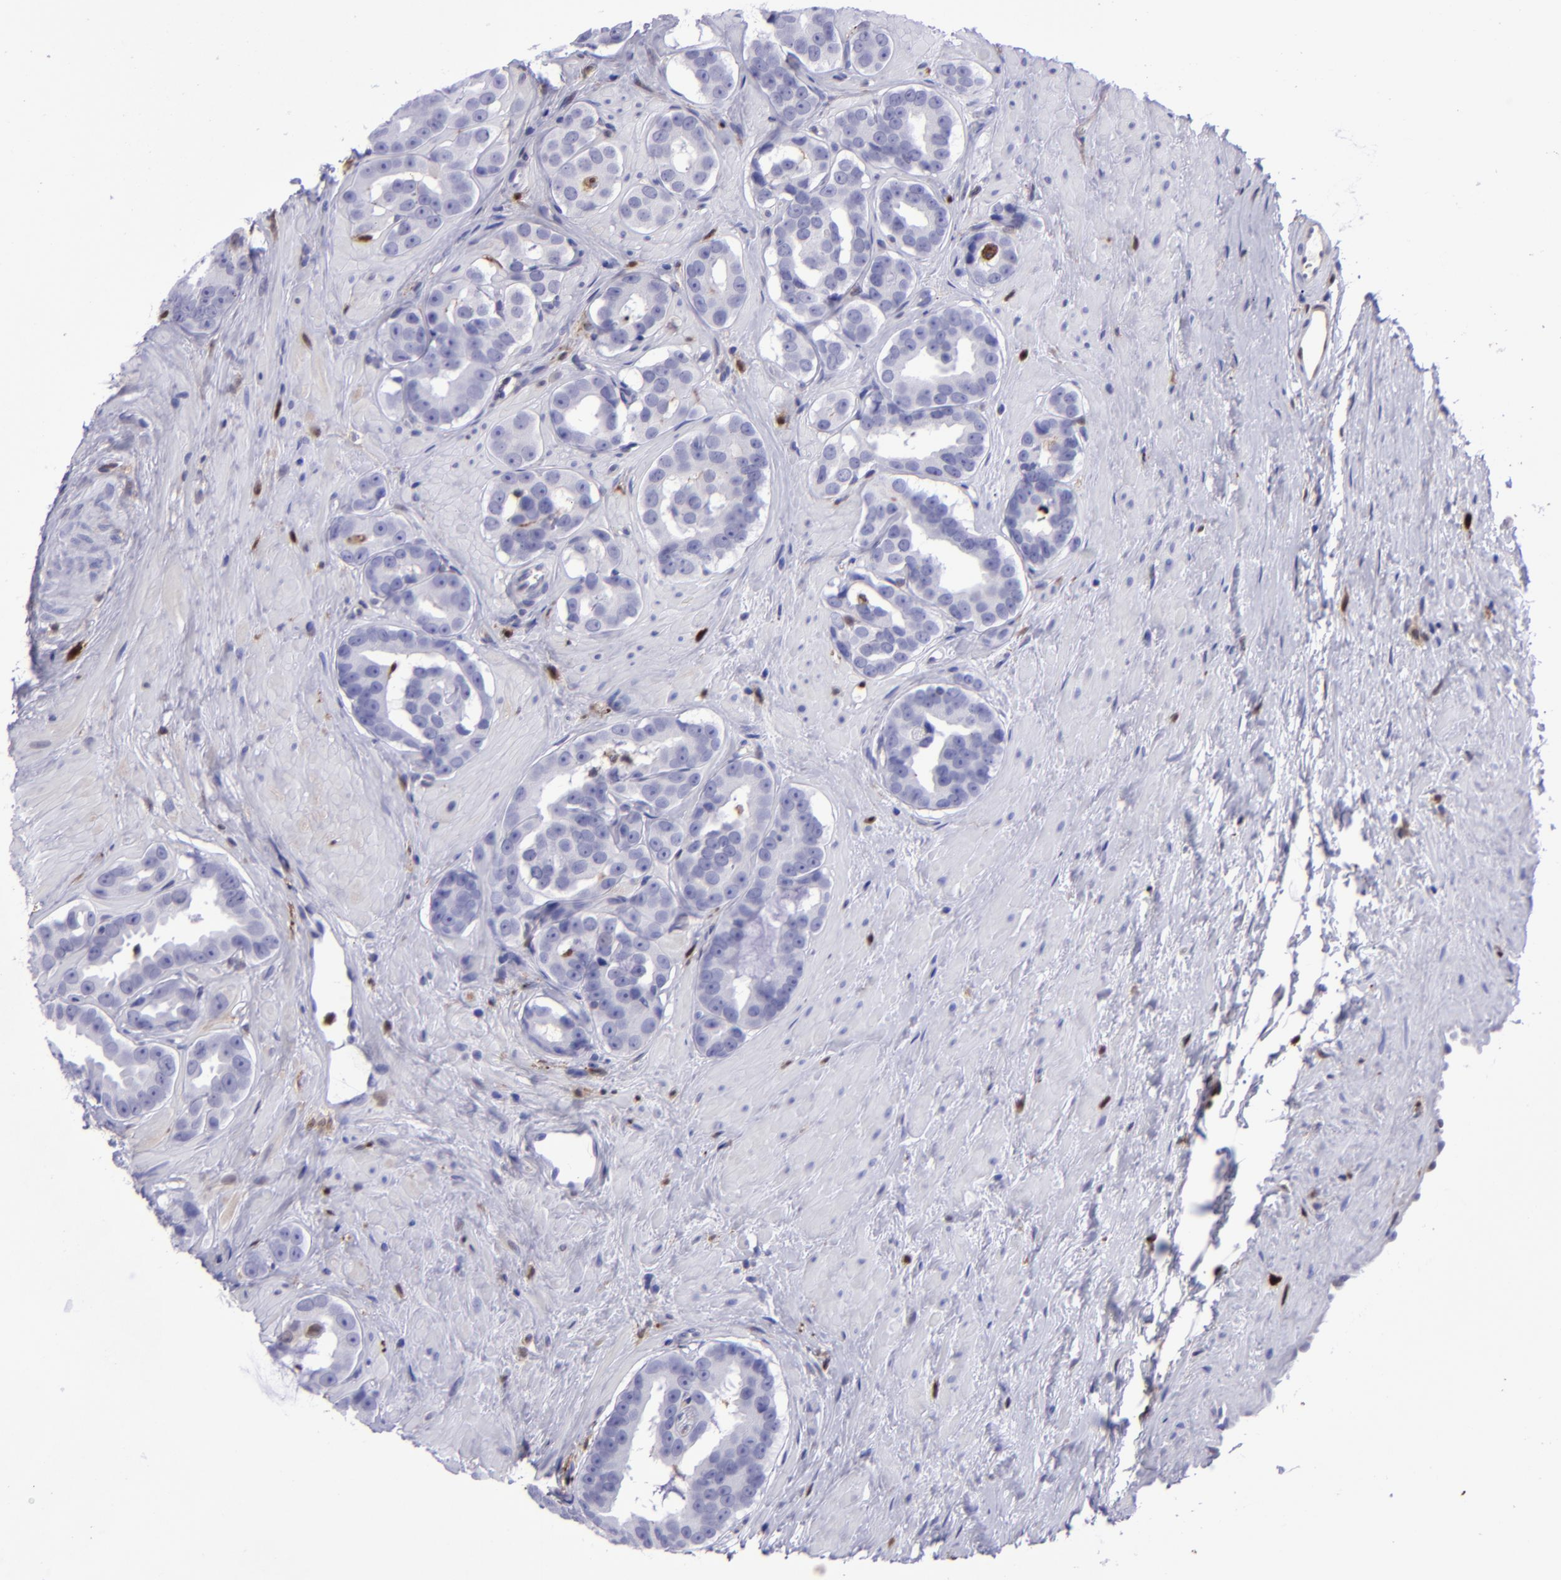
{"staining": {"intensity": "negative", "quantity": "none", "location": "none"}, "tissue": "prostate cancer", "cell_type": "Tumor cells", "image_type": "cancer", "snomed": [{"axis": "morphology", "description": "Adenocarcinoma, Low grade"}, {"axis": "topography", "description": "Prostate"}], "caption": "Immunohistochemistry (IHC) of human low-grade adenocarcinoma (prostate) shows no positivity in tumor cells. (DAB immunohistochemistry (IHC) with hematoxylin counter stain).", "gene": "TYMP", "patient": {"sex": "male", "age": 59}}